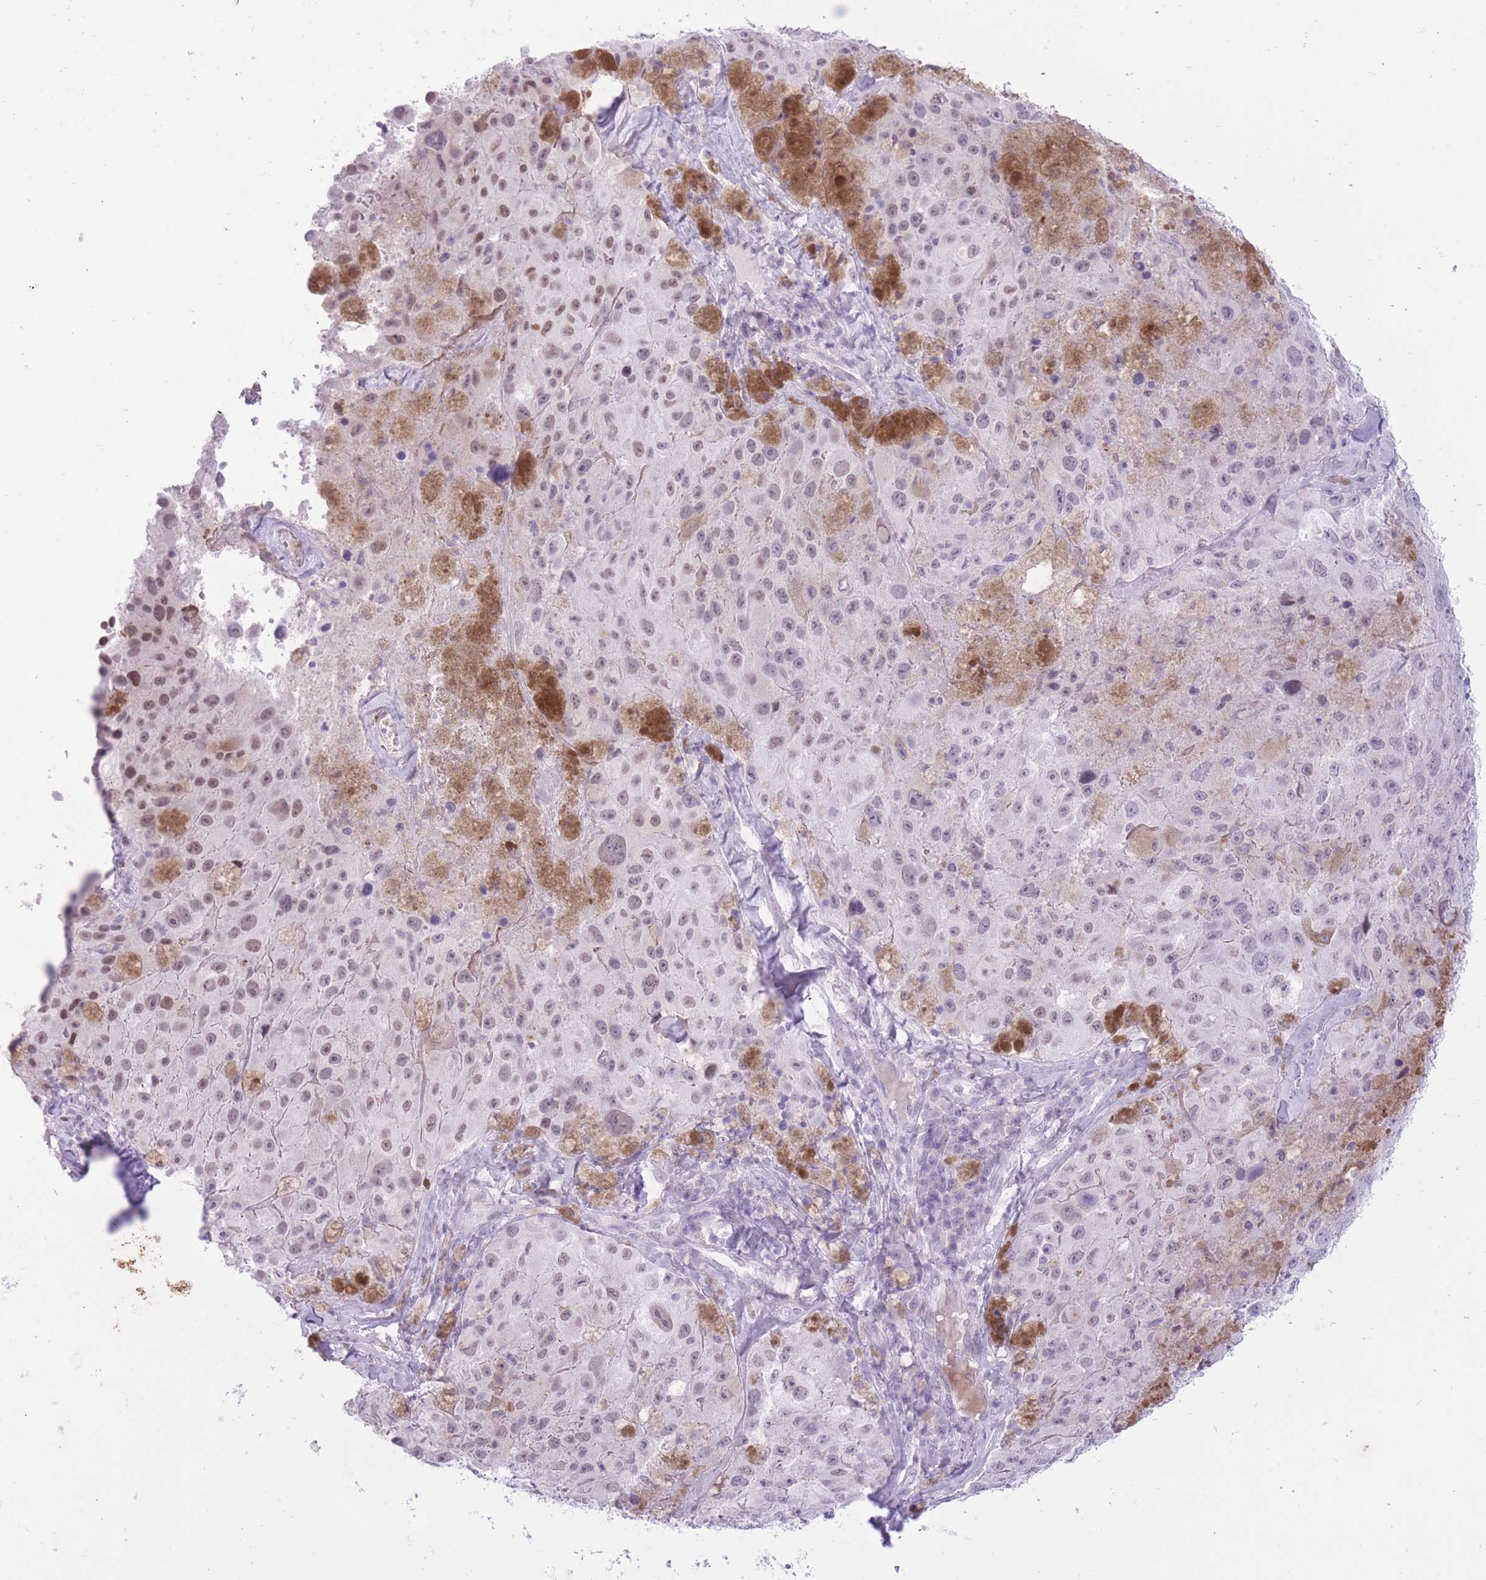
{"staining": {"intensity": "weak", "quantity": "25%-75%", "location": "nuclear"}, "tissue": "melanoma", "cell_type": "Tumor cells", "image_type": "cancer", "snomed": [{"axis": "morphology", "description": "Malignant melanoma, Metastatic site"}, {"axis": "topography", "description": "Lymph node"}], "caption": "A brown stain labels weak nuclear staining of a protein in malignant melanoma (metastatic site) tumor cells.", "gene": "MEIS3", "patient": {"sex": "male", "age": 62}}